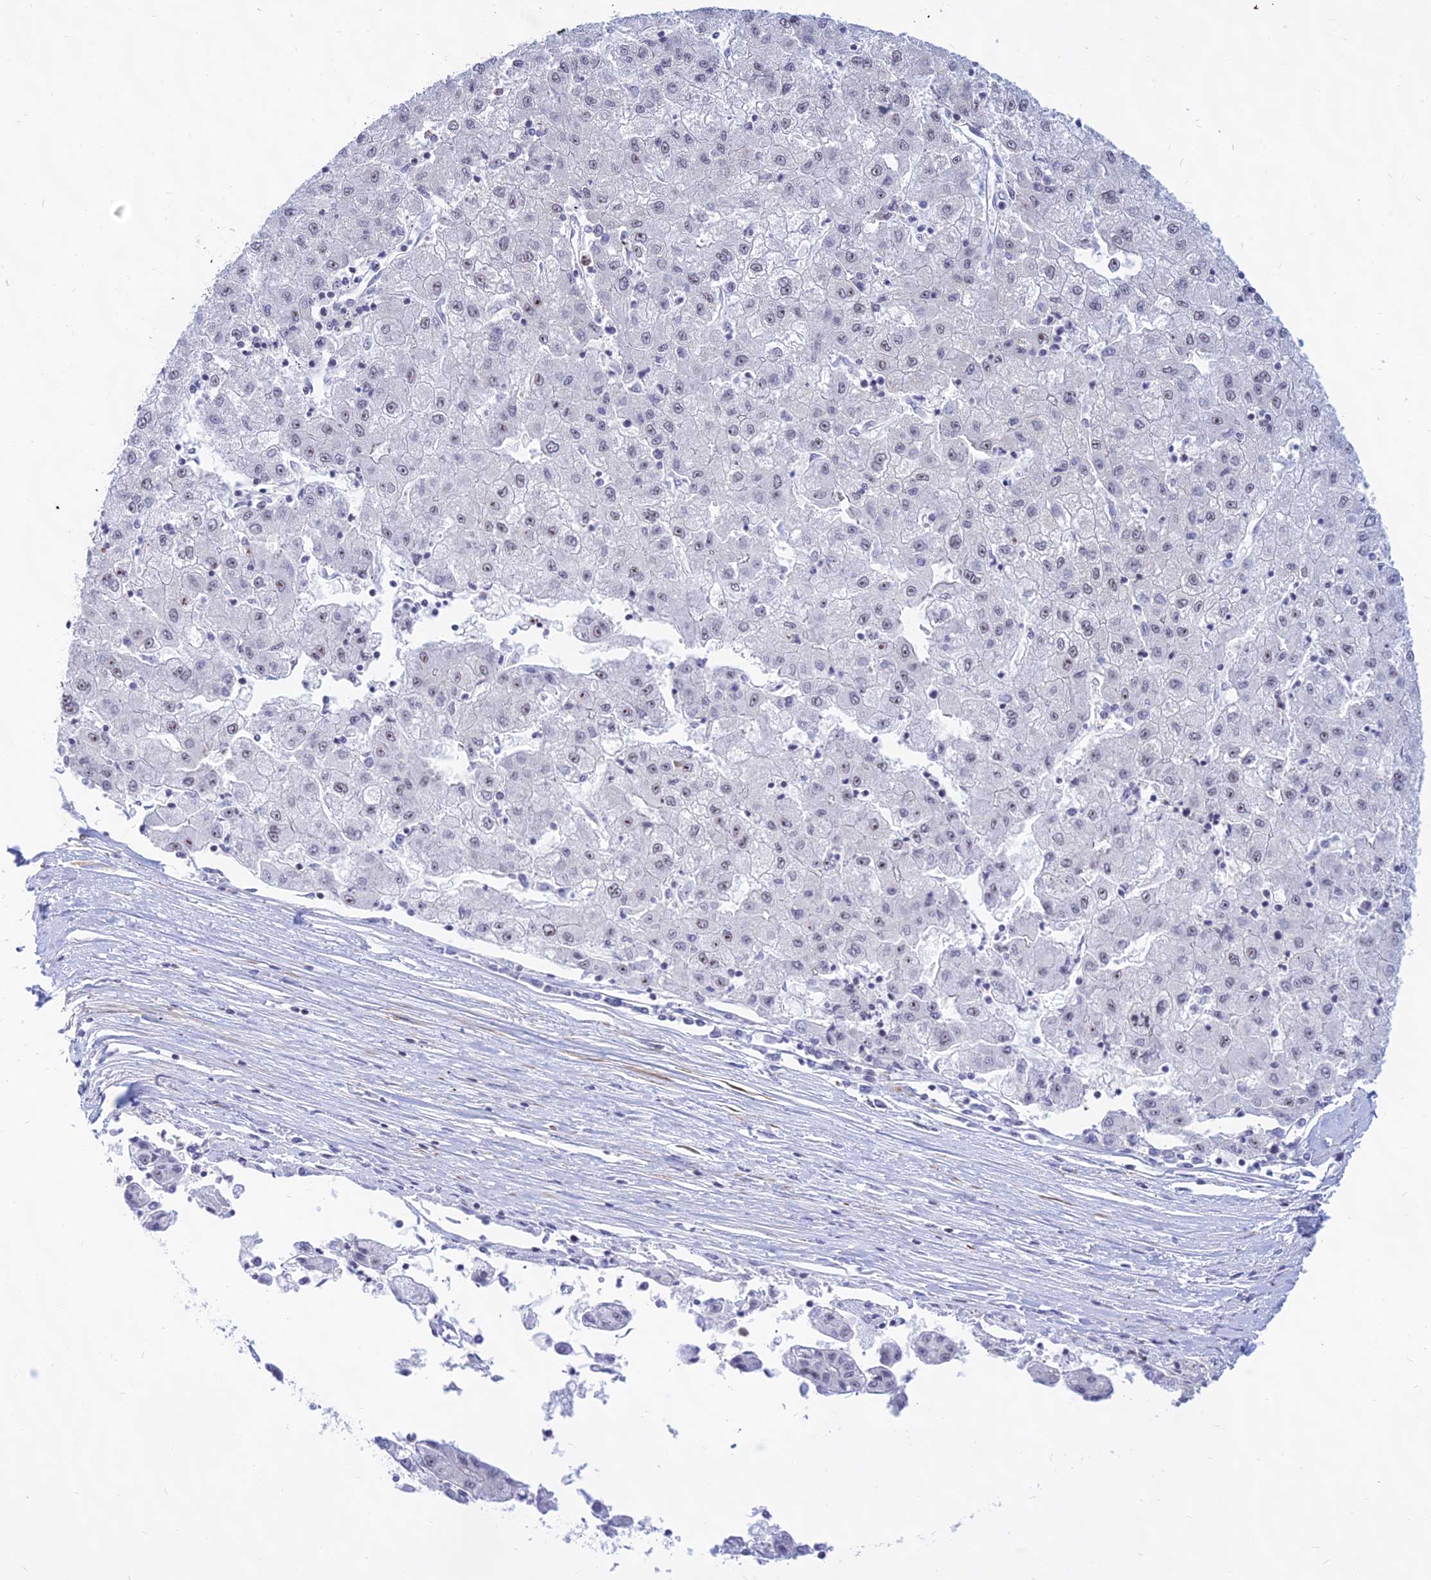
{"staining": {"intensity": "weak", "quantity": "<25%", "location": "cytoplasmic/membranous"}, "tissue": "liver cancer", "cell_type": "Tumor cells", "image_type": "cancer", "snomed": [{"axis": "morphology", "description": "Carcinoma, Hepatocellular, NOS"}, {"axis": "topography", "description": "Liver"}], "caption": "Tumor cells are negative for brown protein staining in liver cancer.", "gene": "KRR1", "patient": {"sex": "male", "age": 72}}